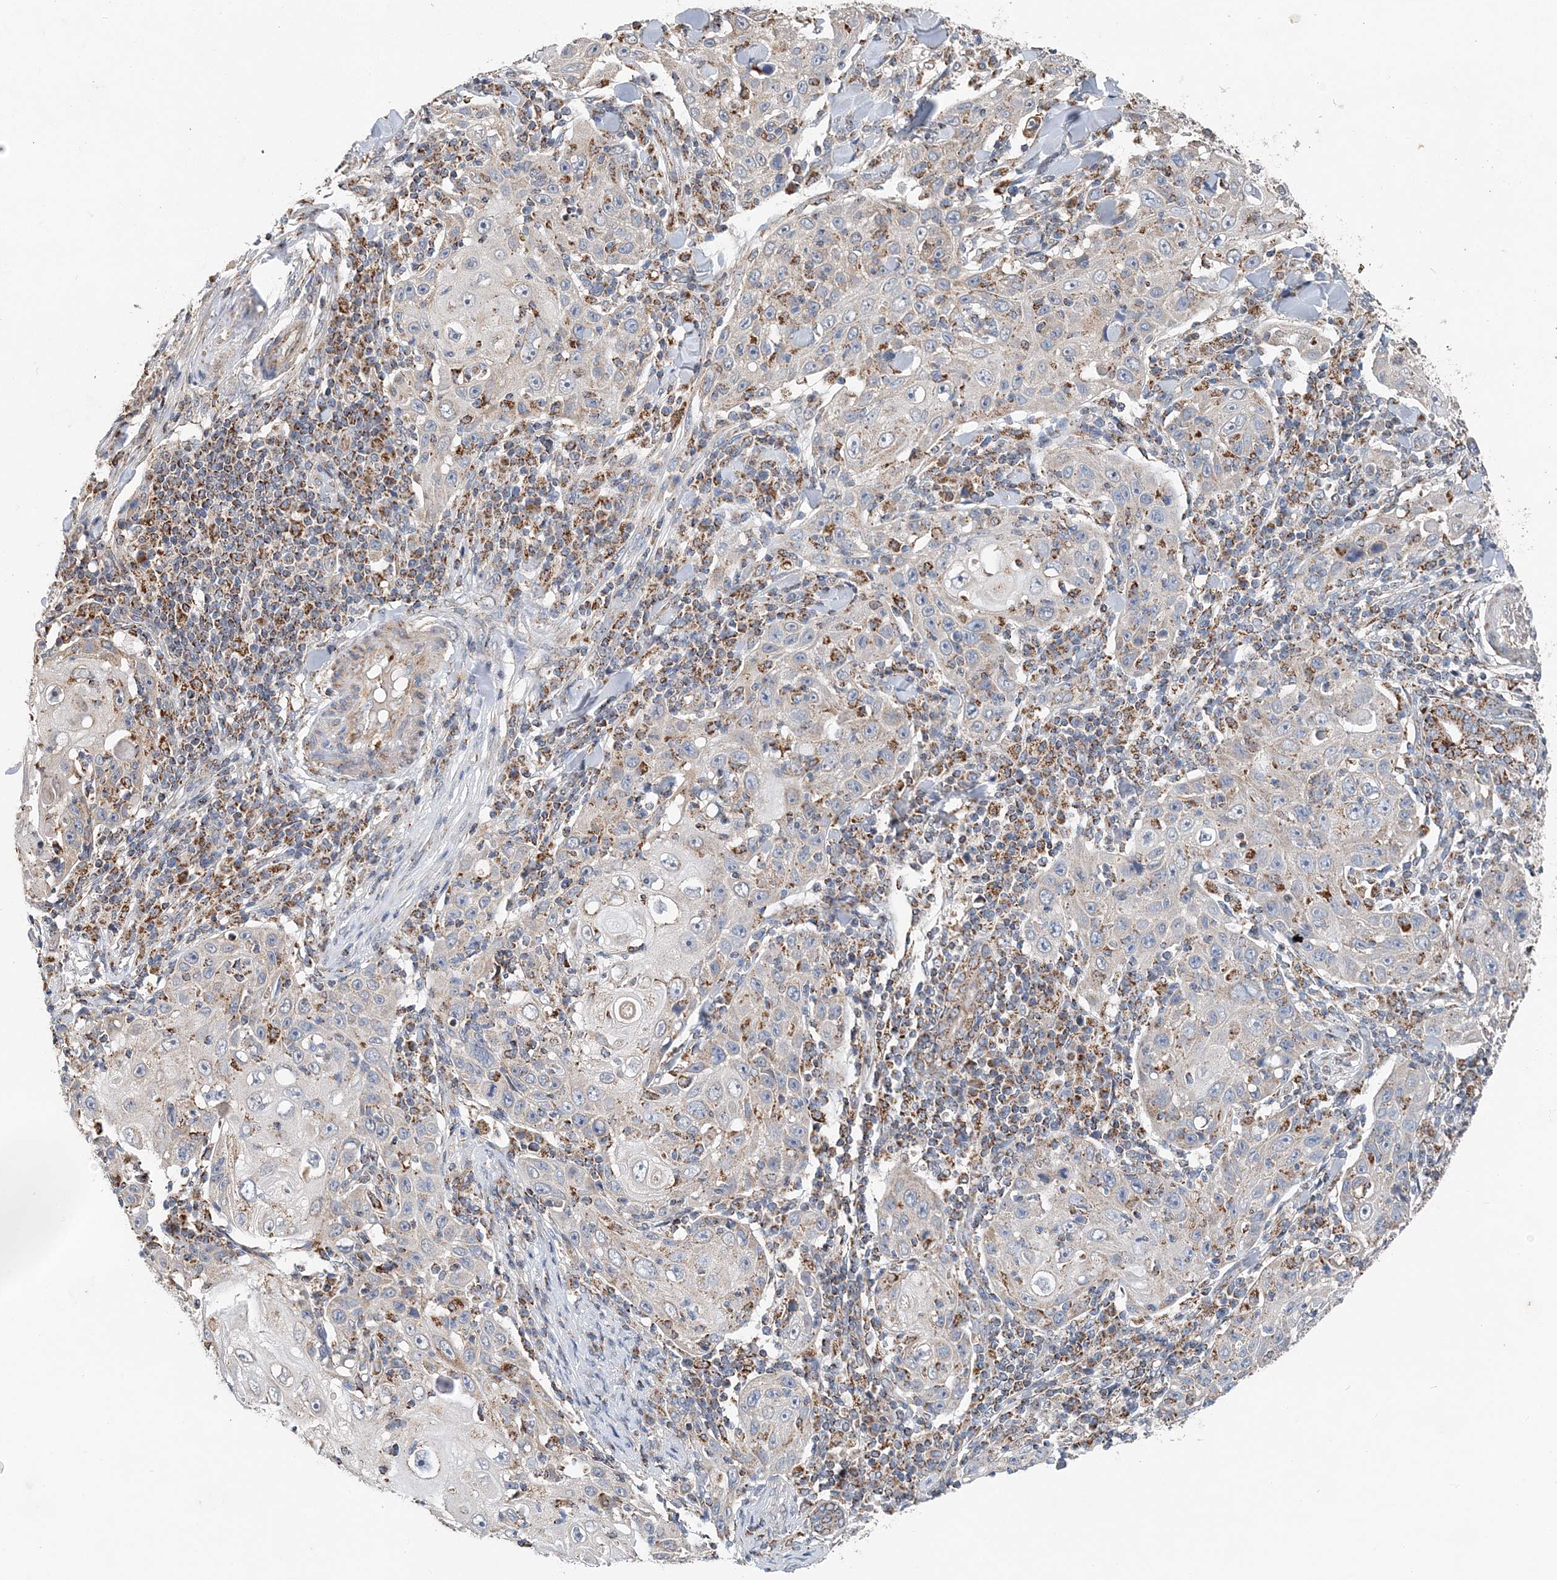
{"staining": {"intensity": "weak", "quantity": "25%-75%", "location": "cytoplasmic/membranous"}, "tissue": "skin cancer", "cell_type": "Tumor cells", "image_type": "cancer", "snomed": [{"axis": "morphology", "description": "Squamous cell carcinoma, NOS"}, {"axis": "topography", "description": "Skin"}], "caption": "Squamous cell carcinoma (skin) stained with IHC exhibits weak cytoplasmic/membranous positivity in approximately 25%-75% of tumor cells.", "gene": "SPRY2", "patient": {"sex": "female", "age": 88}}